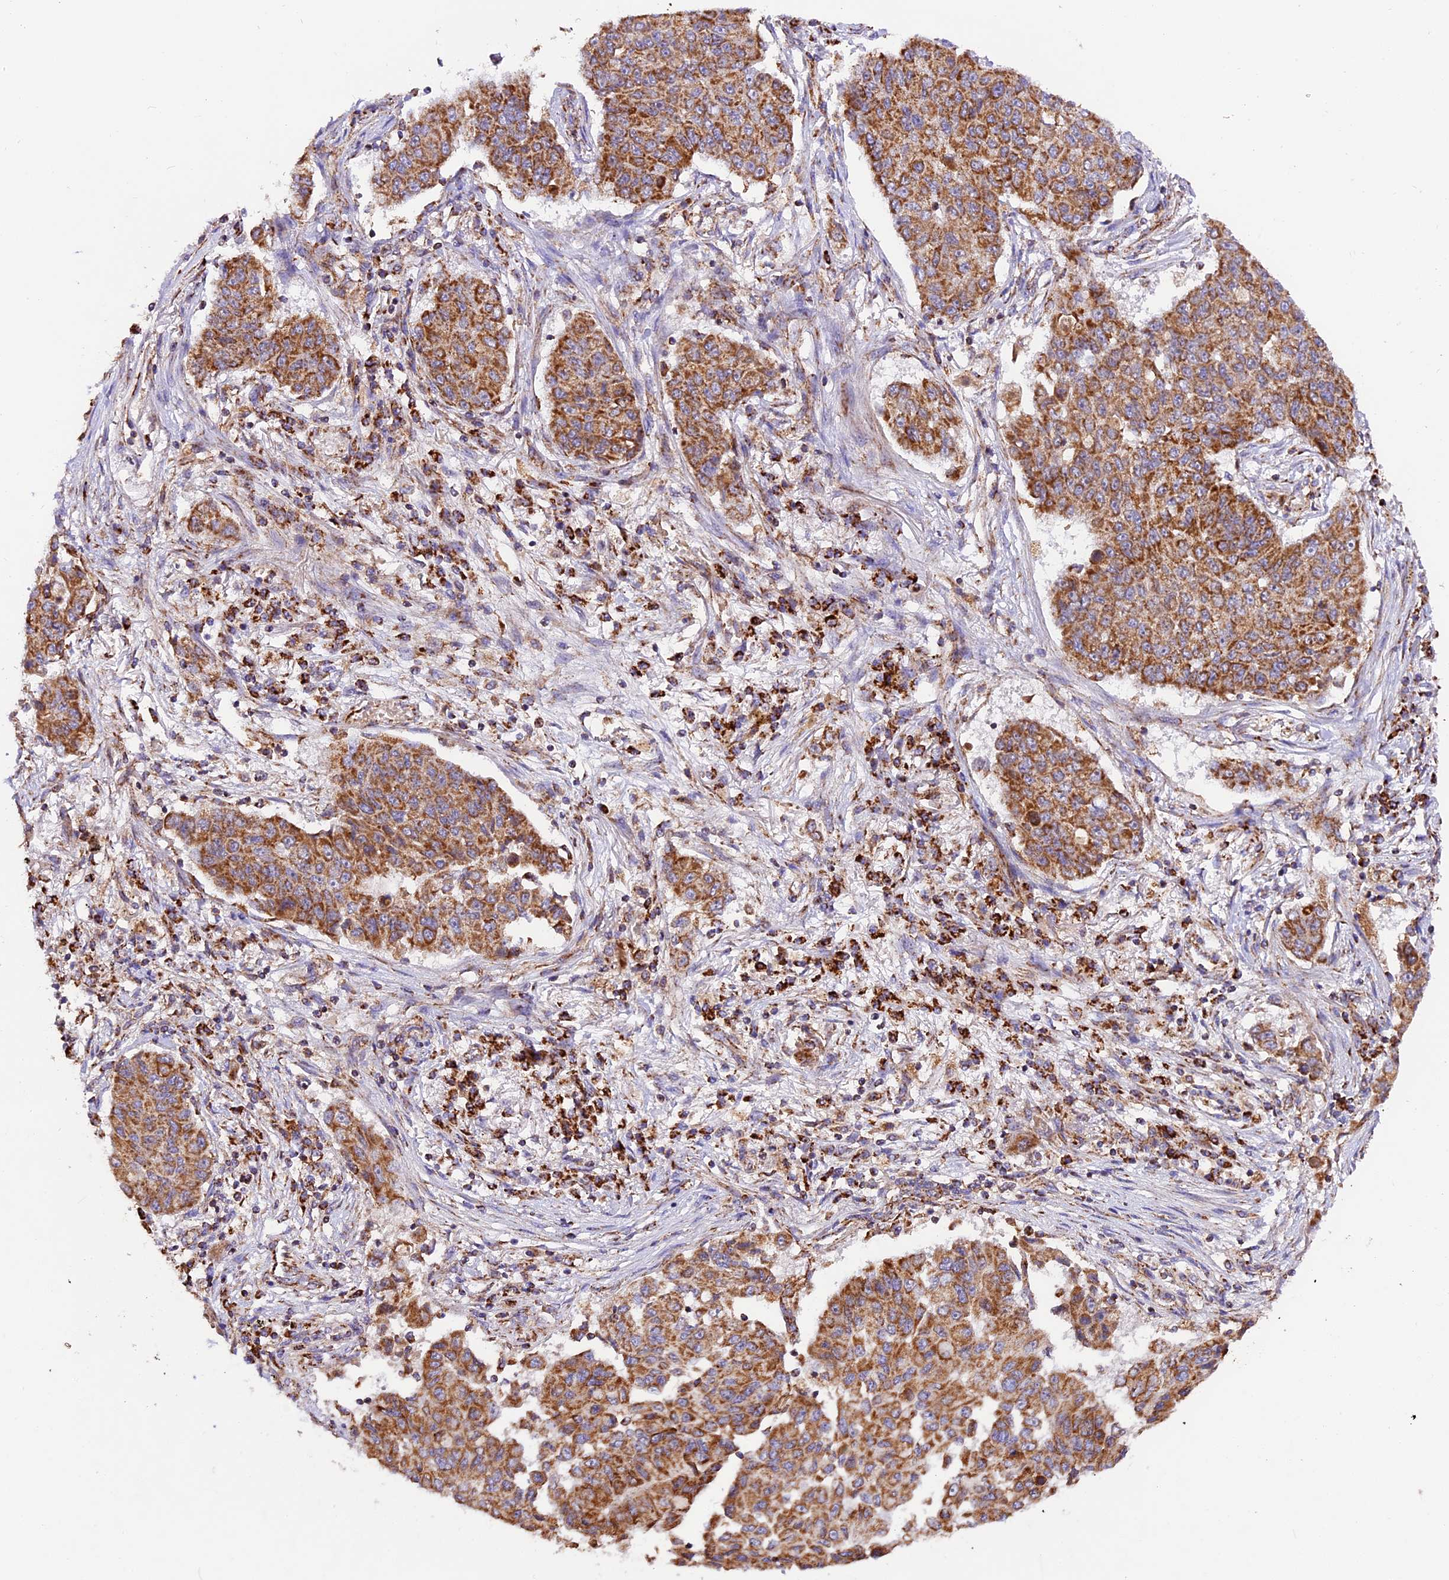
{"staining": {"intensity": "strong", "quantity": ">75%", "location": "cytoplasmic/membranous"}, "tissue": "lung cancer", "cell_type": "Tumor cells", "image_type": "cancer", "snomed": [{"axis": "morphology", "description": "Squamous cell carcinoma, NOS"}, {"axis": "topography", "description": "Lung"}], "caption": "Immunohistochemical staining of human lung cancer (squamous cell carcinoma) exhibits high levels of strong cytoplasmic/membranous protein staining in approximately >75% of tumor cells.", "gene": "NDUFA8", "patient": {"sex": "male", "age": 74}}